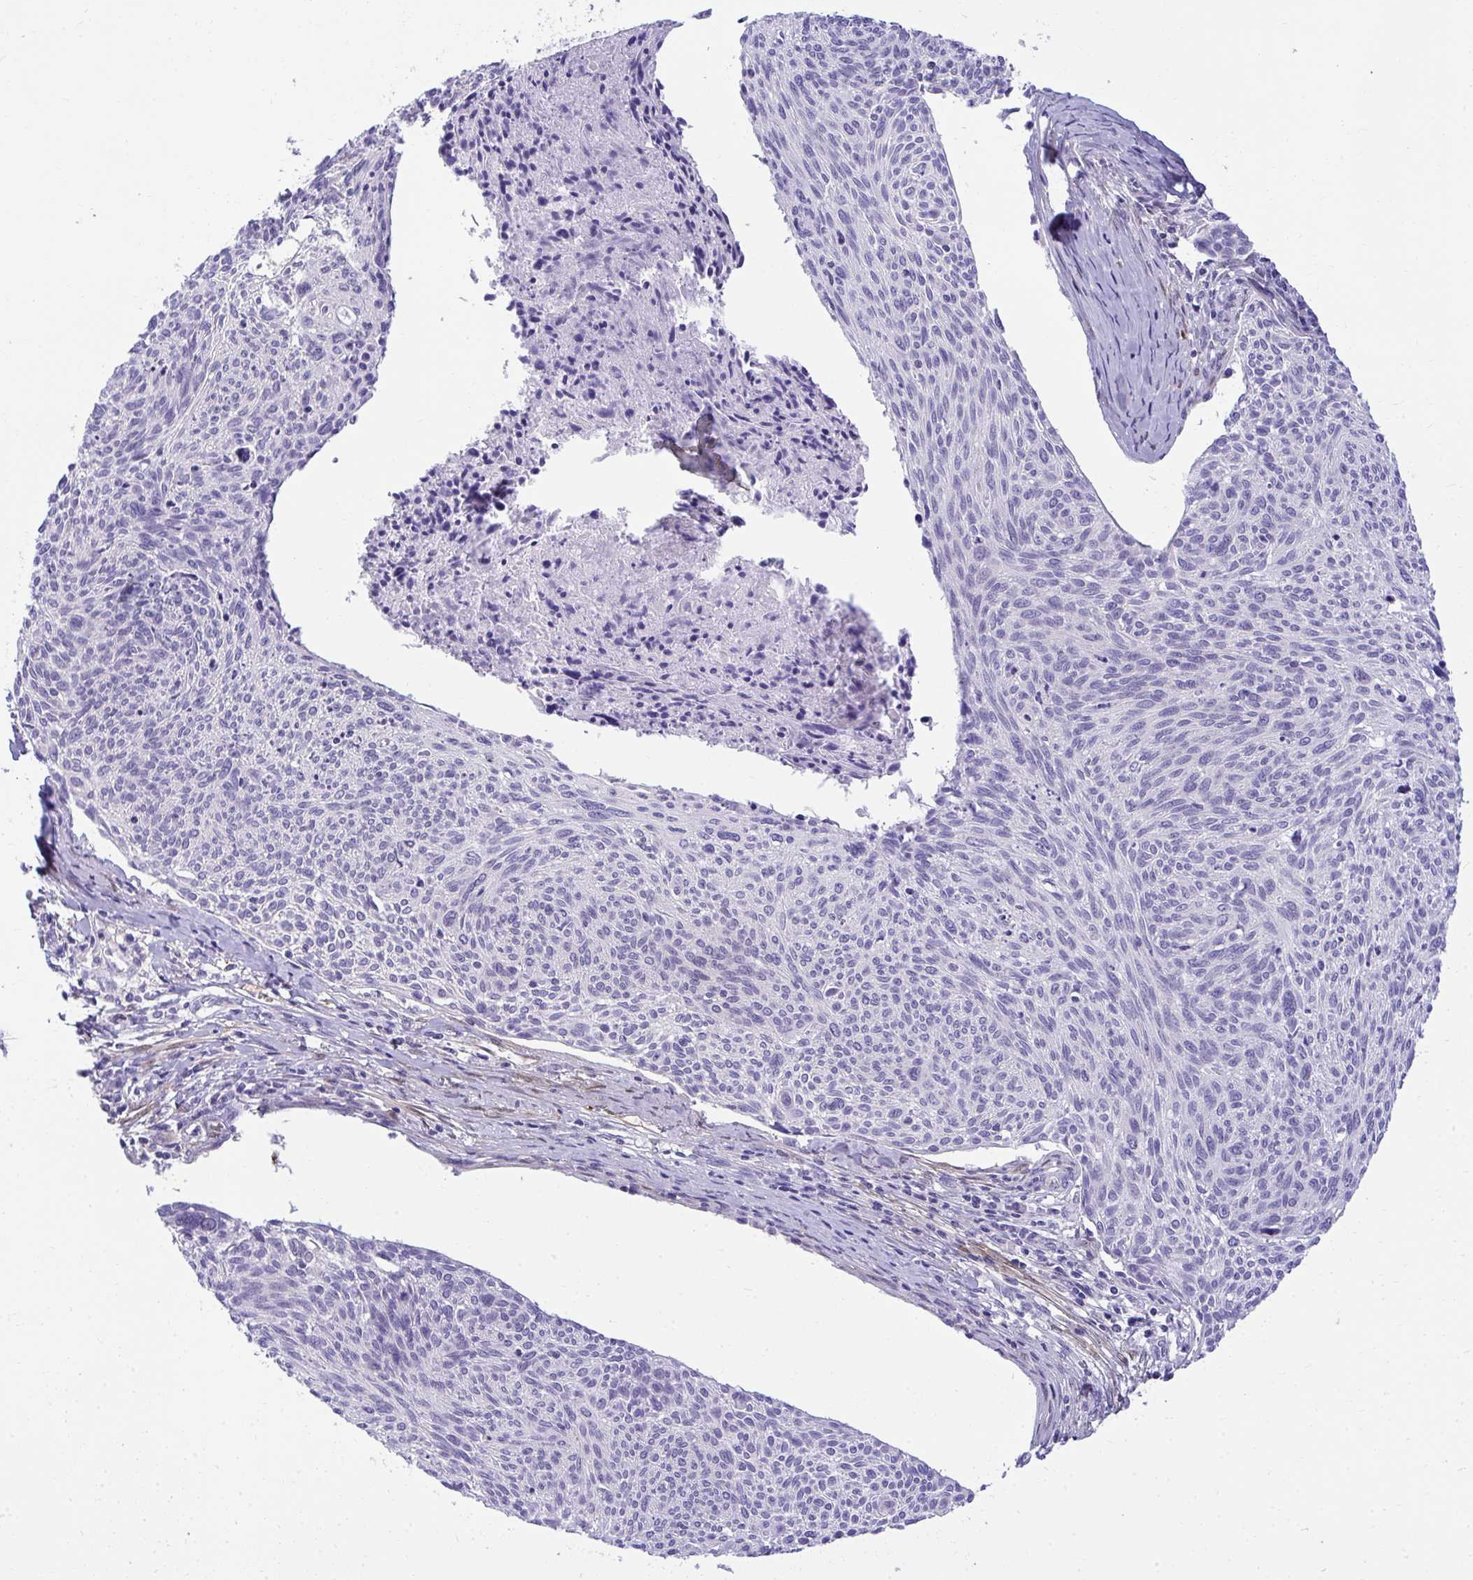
{"staining": {"intensity": "negative", "quantity": "none", "location": "none"}, "tissue": "cervical cancer", "cell_type": "Tumor cells", "image_type": "cancer", "snomed": [{"axis": "morphology", "description": "Squamous cell carcinoma, NOS"}, {"axis": "topography", "description": "Cervix"}], "caption": "An image of cervical squamous cell carcinoma stained for a protein displays no brown staining in tumor cells. (Stains: DAB (3,3'-diaminobenzidine) immunohistochemistry with hematoxylin counter stain, Microscopy: brightfield microscopy at high magnification).", "gene": "PGM2L1", "patient": {"sex": "female", "age": 49}}